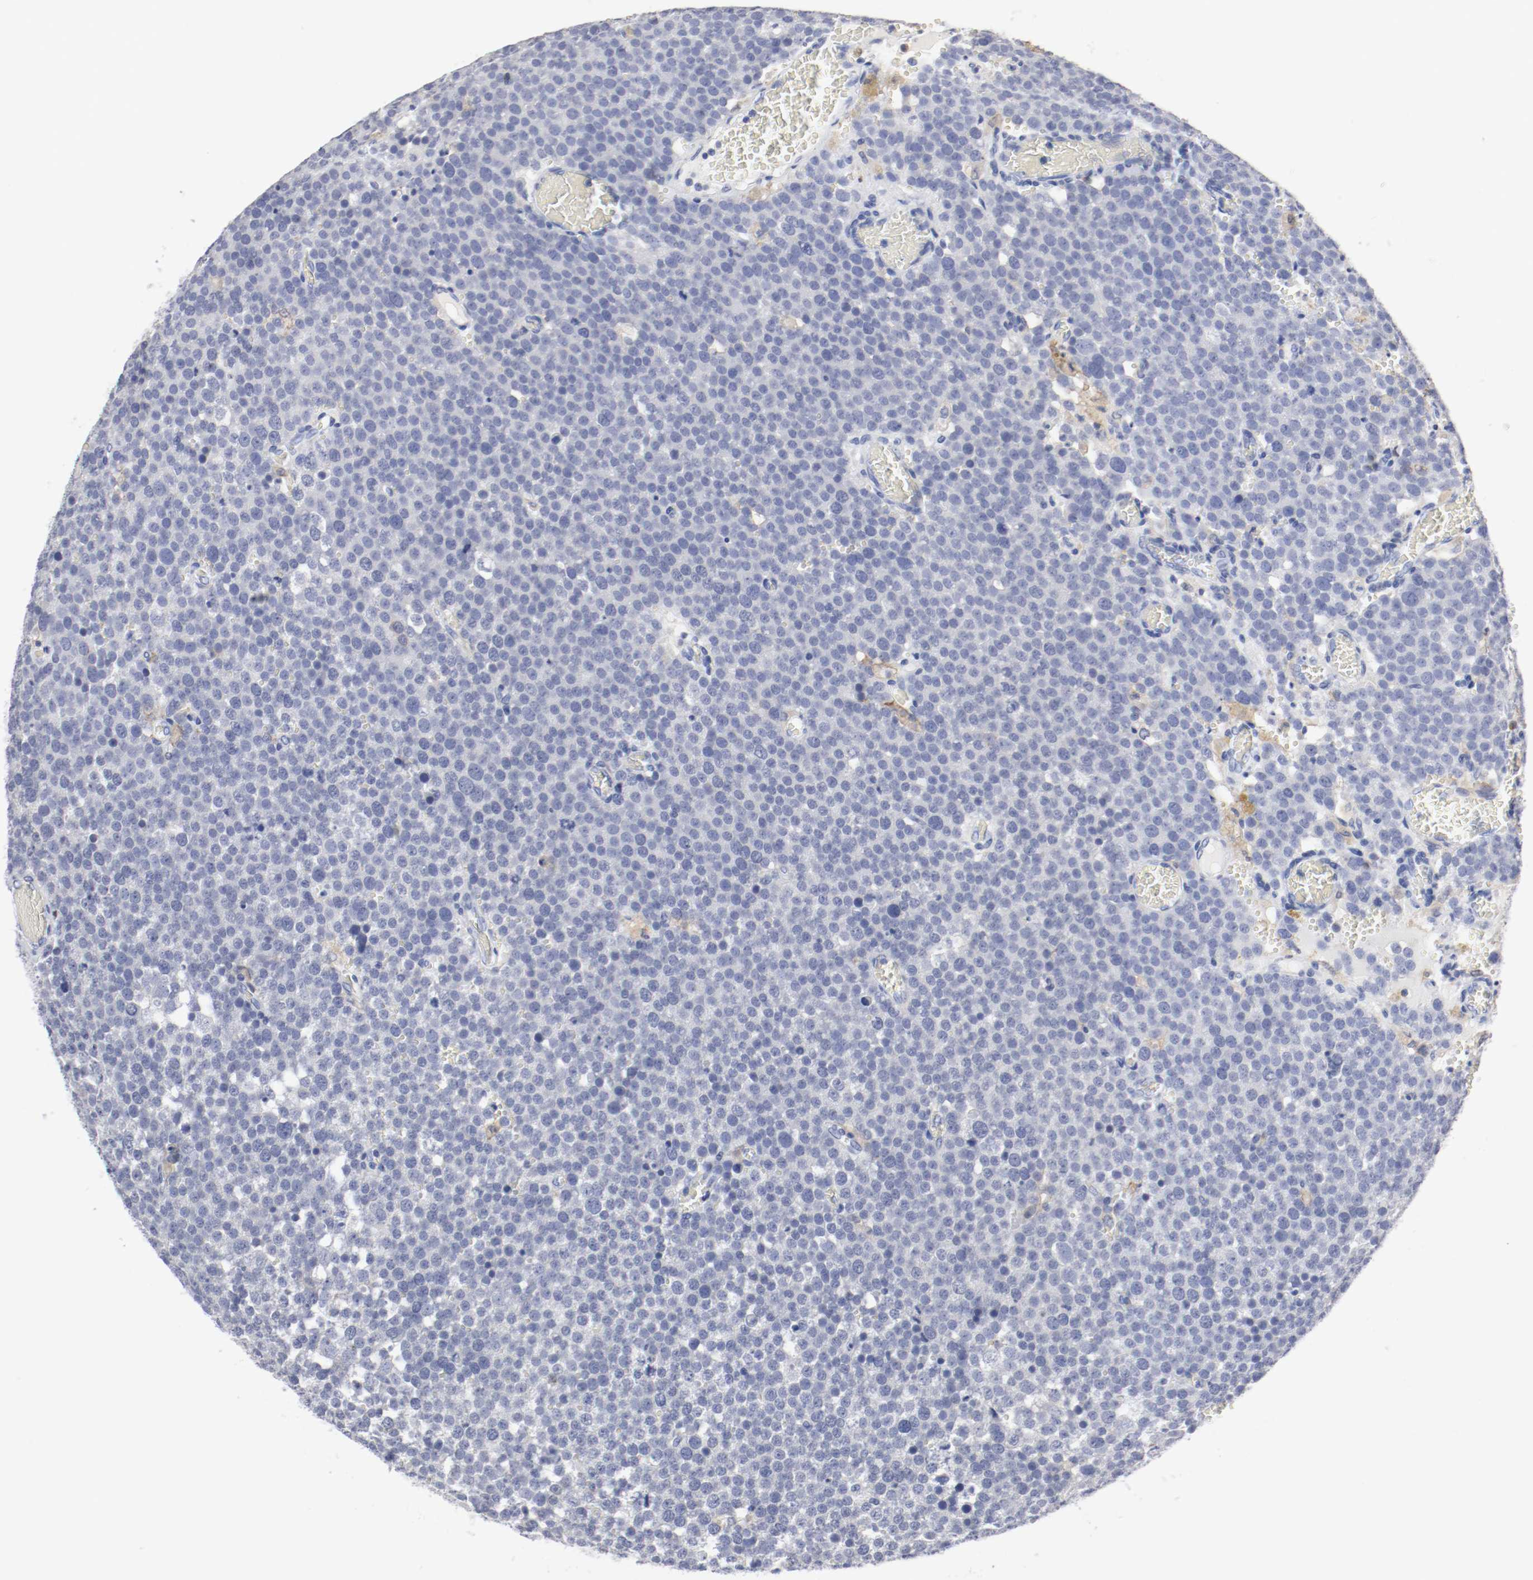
{"staining": {"intensity": "negative", "quantity": "none", "location": "none"}, "tissue": "testis cancer", "cell_type": "Tumor cells", "image_type": "cancer", "snomed": [{"axis": "morphology", "description": "Seminoma, NOS"}, {"axis": "topography", "description": "Testis"}], "caption": "Tumor cells show no significant positivity in testis cancer.", "gene": "ITGAX", "patient": {"sex": "male", "age": 71}}